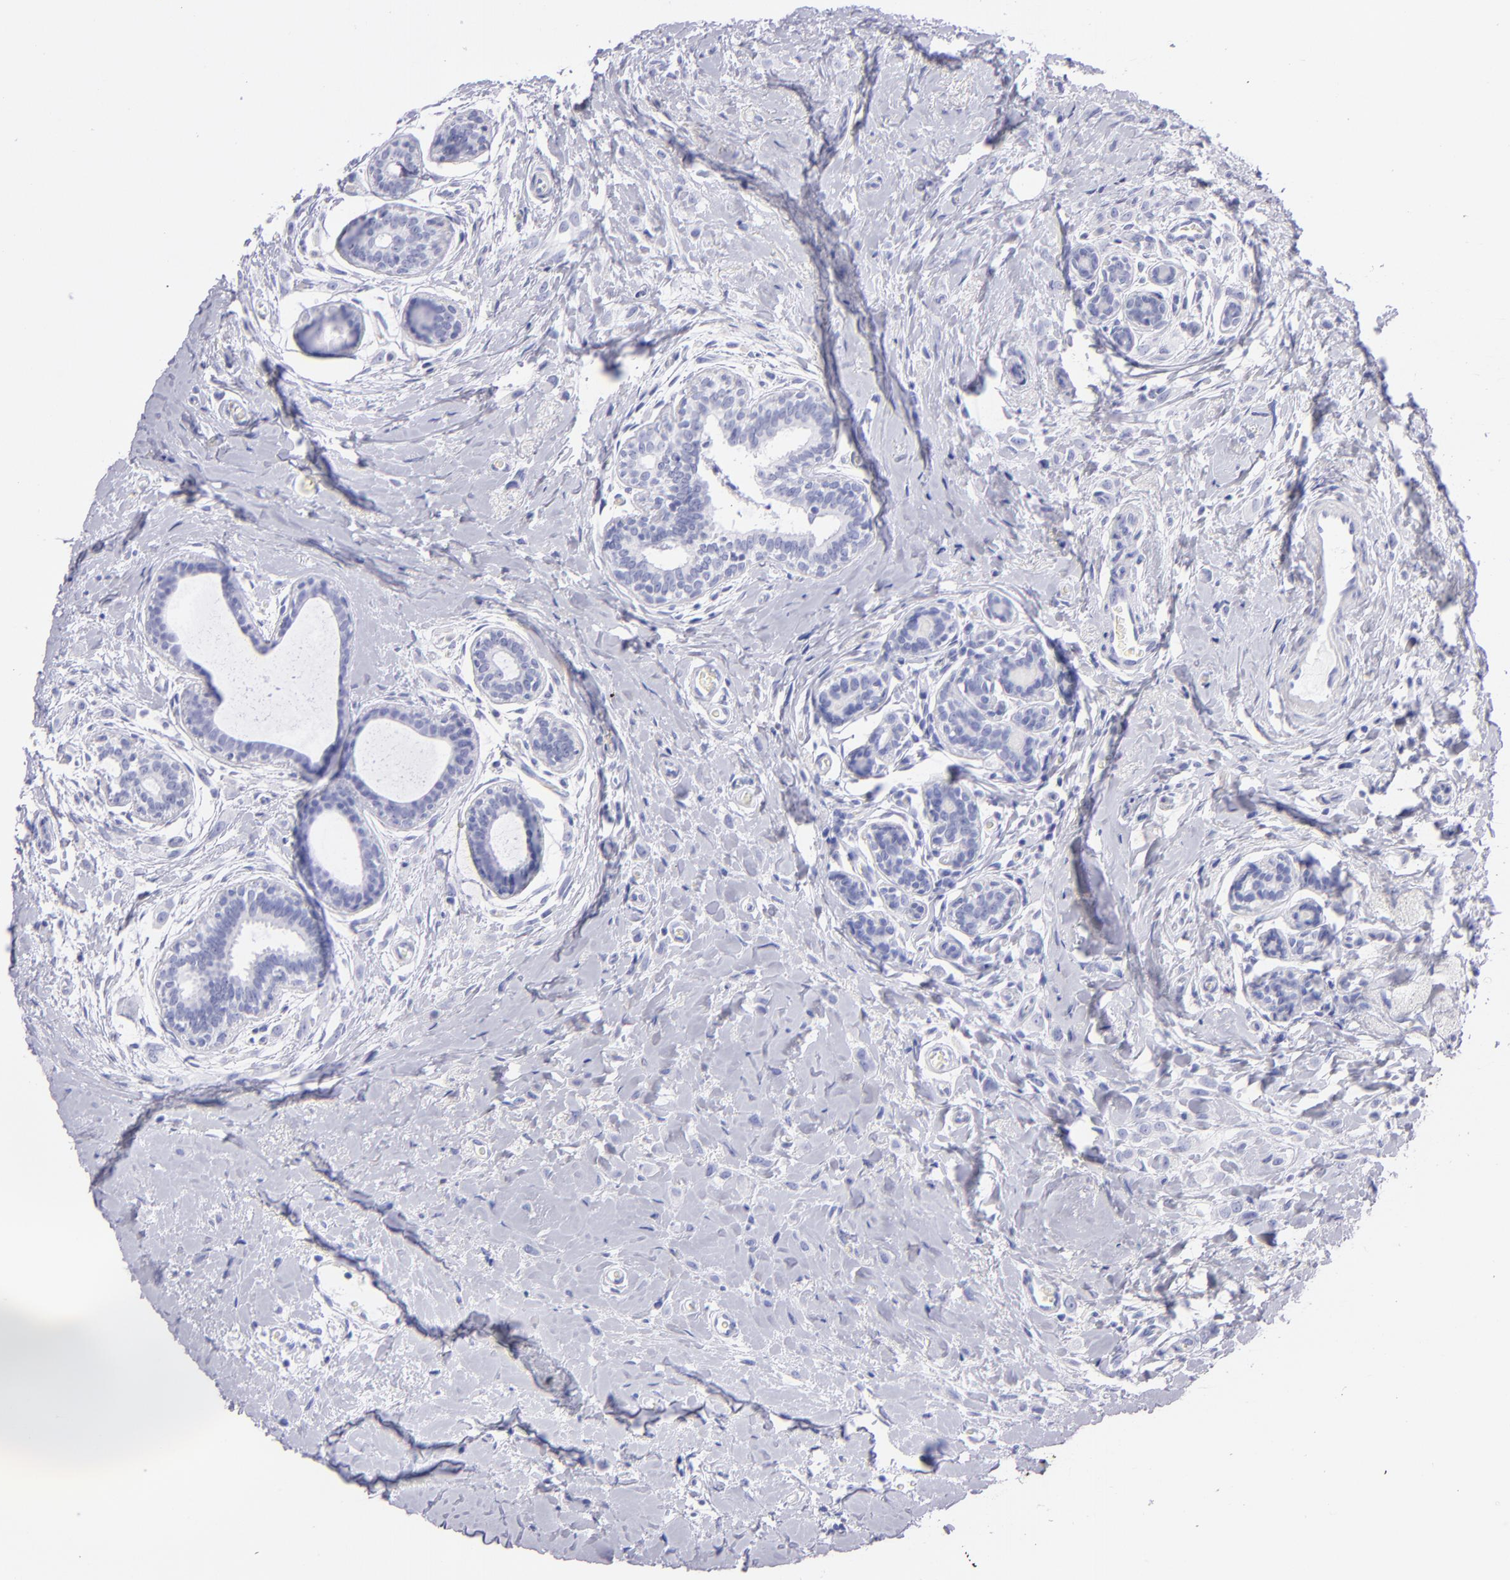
{"staining": {"intensity": "negative", "quantity": "none", "location": "none"}, "tissue": "breast cancer", "cell_type": "Tumor cells", "image_type": "cancer", "snomed": [{"axis": "morphology", "description": "Lobular carcinoma"}, {"axis": "topography", "description": "Breast"}], "caption": "Photomicrograph shows no significant protein staining in tumor cells of breast cancer (lobular carcinoma).", "gene": "PRPH", "patient": {"sex": "female", "age": 57}}